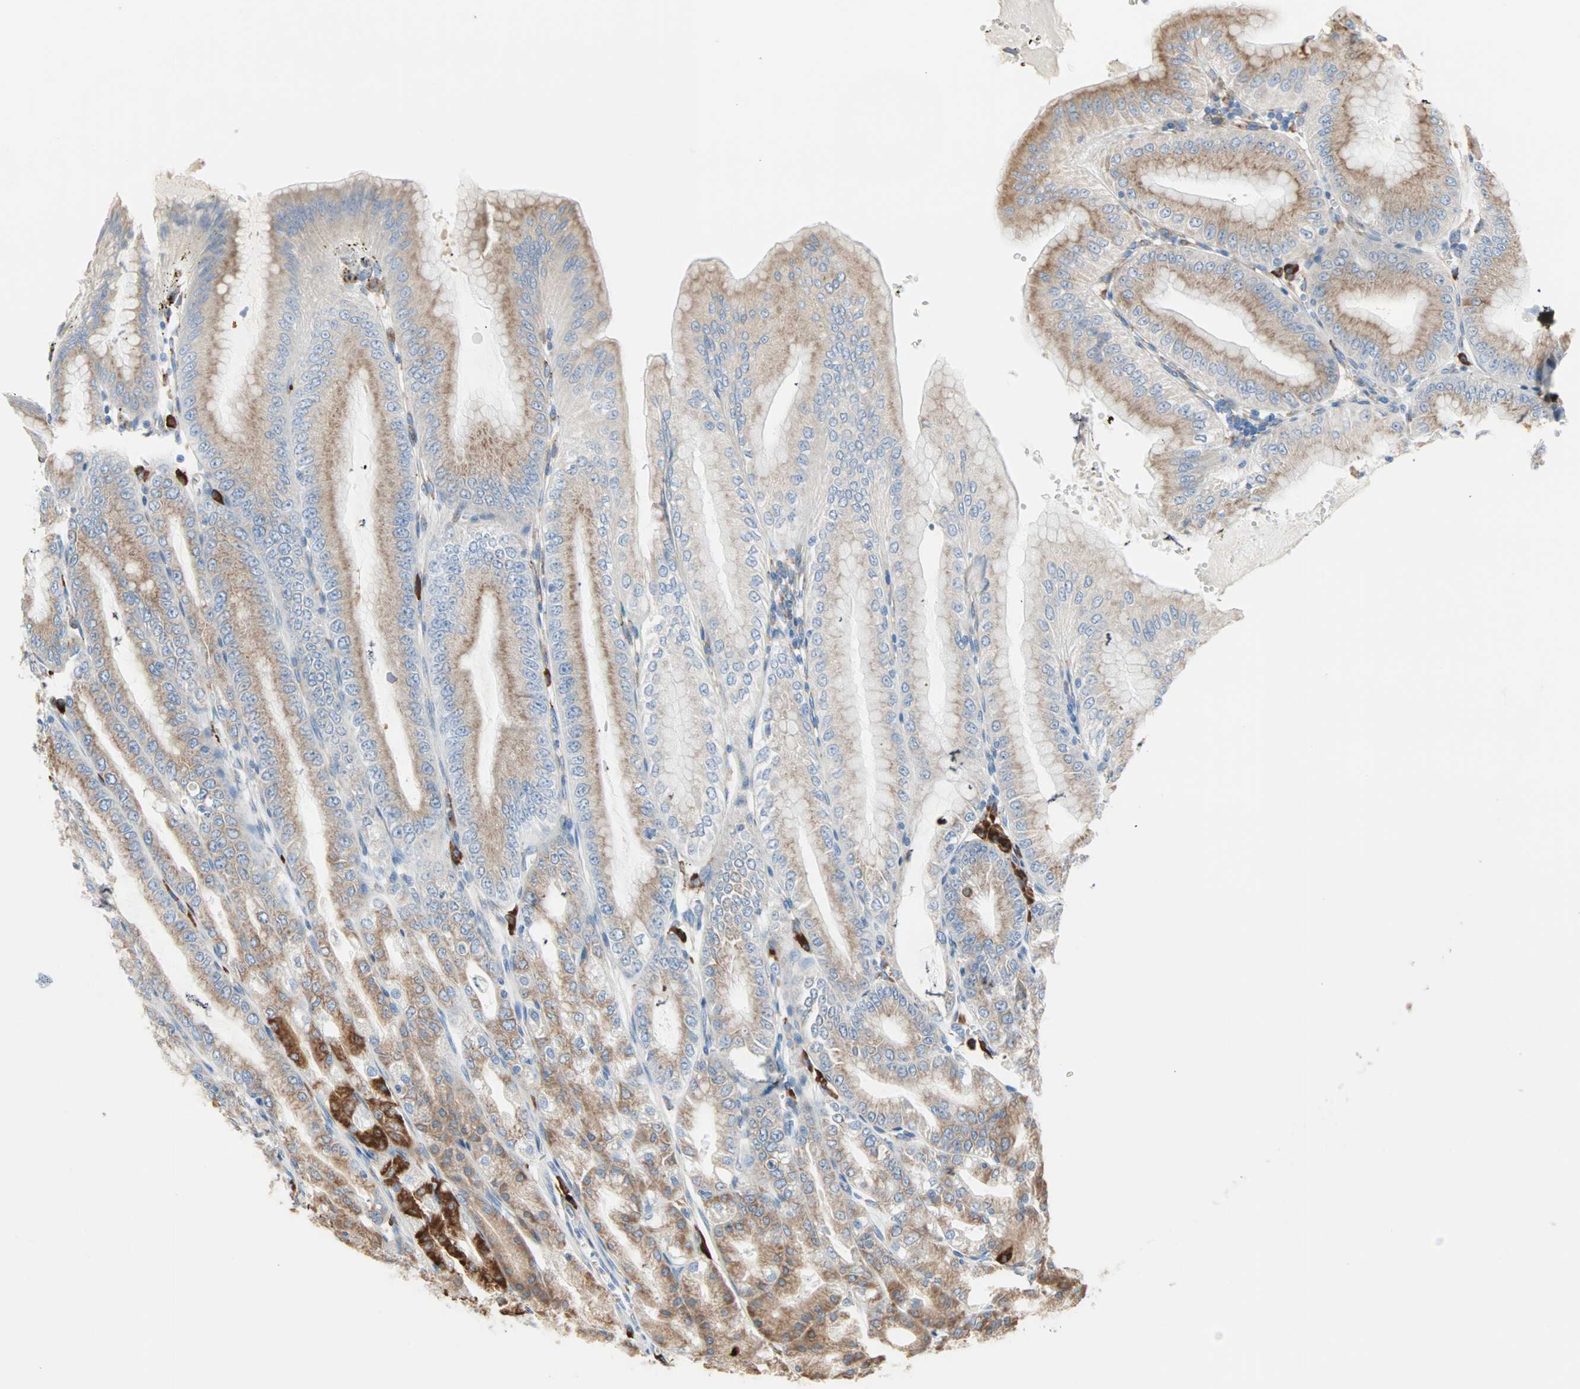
{"staining": {"intensity": "moderate", "quantity": "25%-75%", "location": "cytoplasmic/membranous"}, "tissue": "stomach", "cell_type": "Glandular cells", "image_type": "normal", "snomed": [{"axis": "morphology", "description": "Normal tissue, NOS"}, {"axis": "topography", "description": "Stomach, lower"}], "caption": "The immunohistochemical stain labels moderate cytoplasmic/membranous expression in glandular cells of benign stomach. (brown staining indicates protein expression, while blue staining denotes nuclei).", "gene": "PLCXD1", "patient": {"sex": "male", "age": 71}}